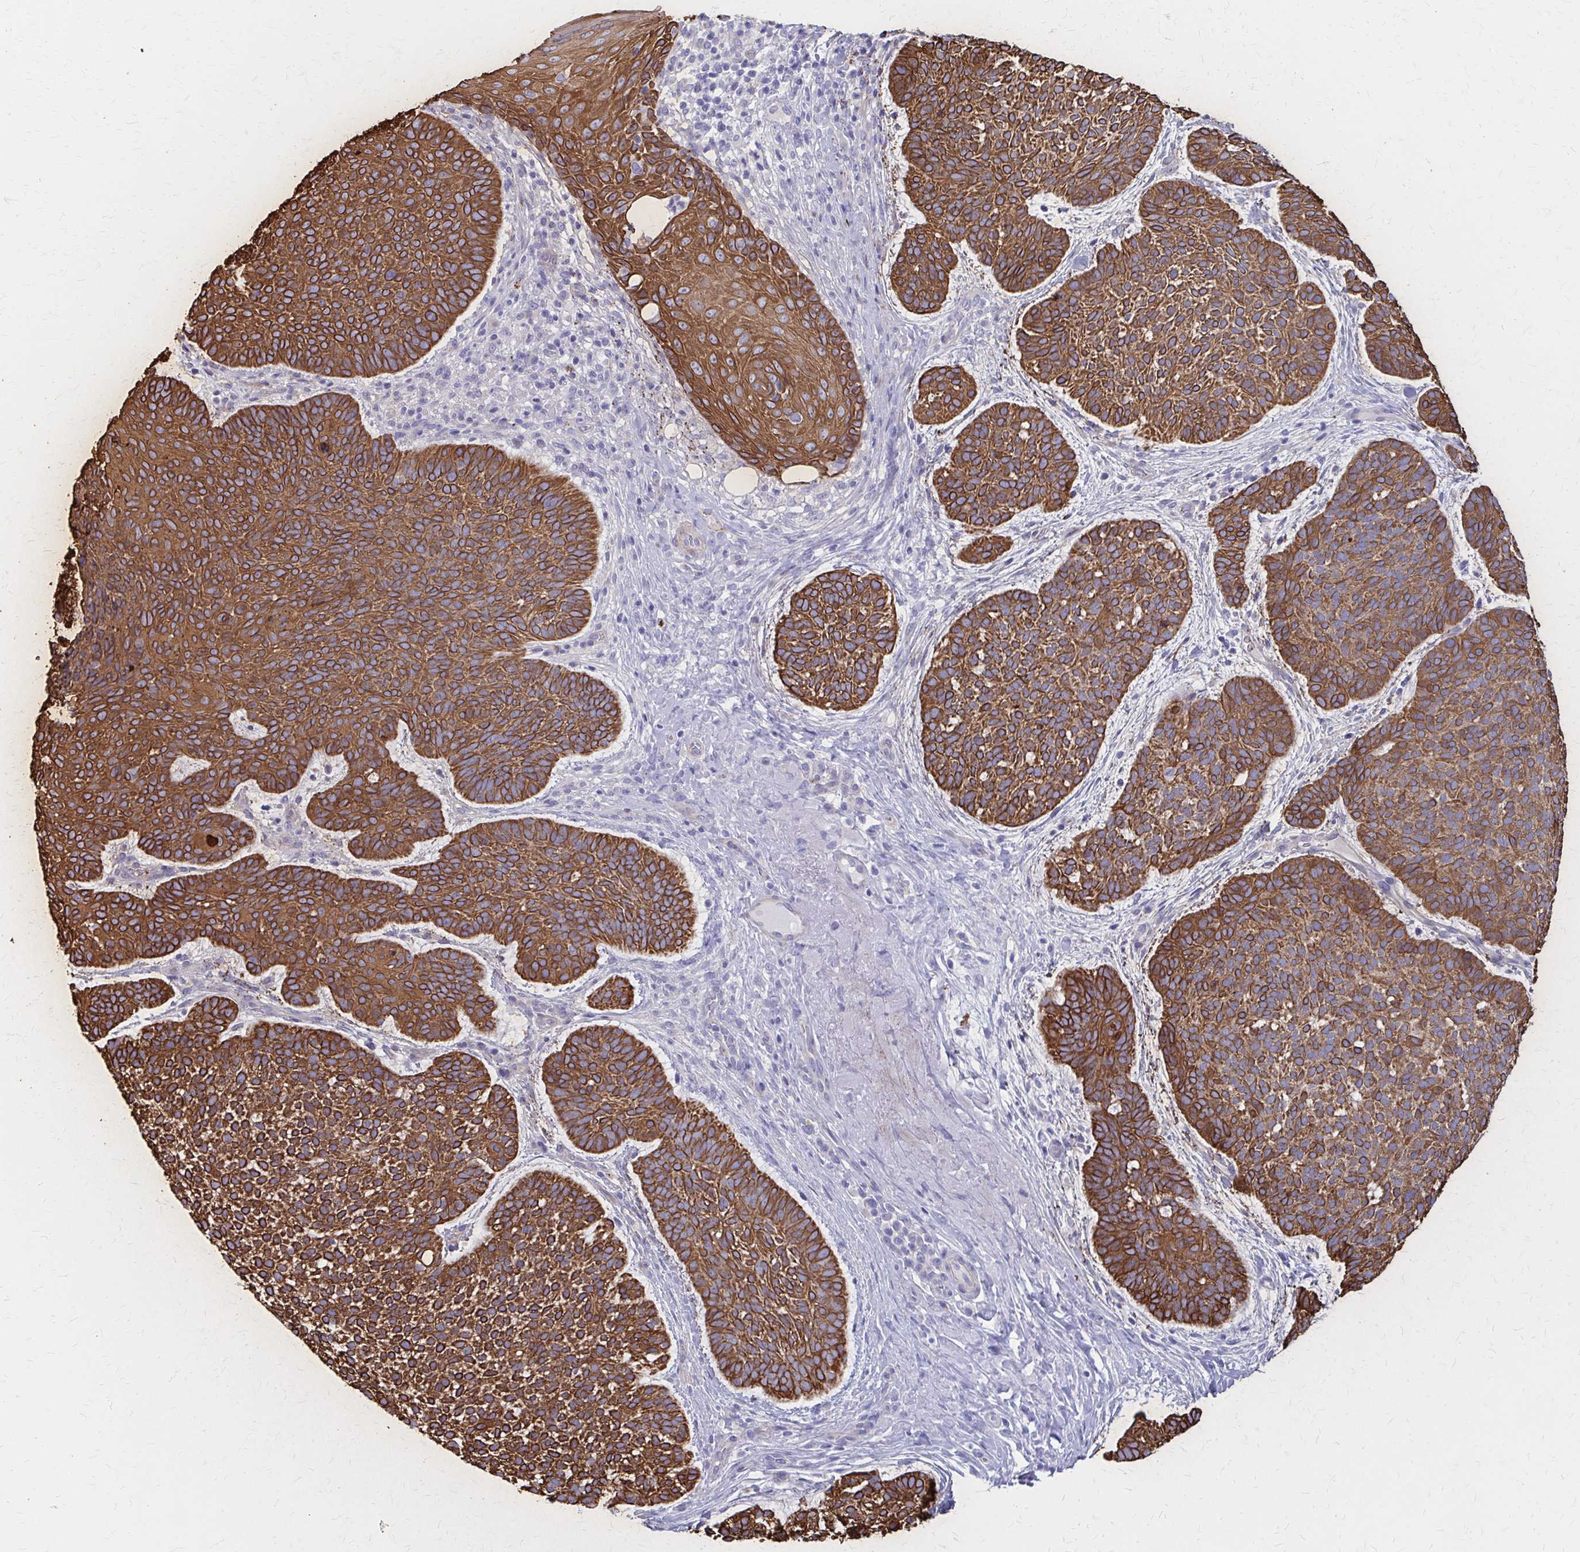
{"staining": {"intensity": "strong", "quantity": ">75%", "location": "cytoplasmic/membranous"}, "tissue": "skin cancer", "cell_type": "Tumor cells", "image_type": "cancer", "snomed": [{"axis": "morphology", "description": "Basal cell carcinoma"}, {"axis": "topography", "description": "Skin"}, {"axis": "topography", "description": "Skin of face"}], "caption": "Tumor cells reveal high levels of strong cytoplasmic/membranous staining in about >75% of cells in human skin basal cell carcinoma.", "gene": "GLYATL2", "patient": {"sex": "male", "age": 73}}